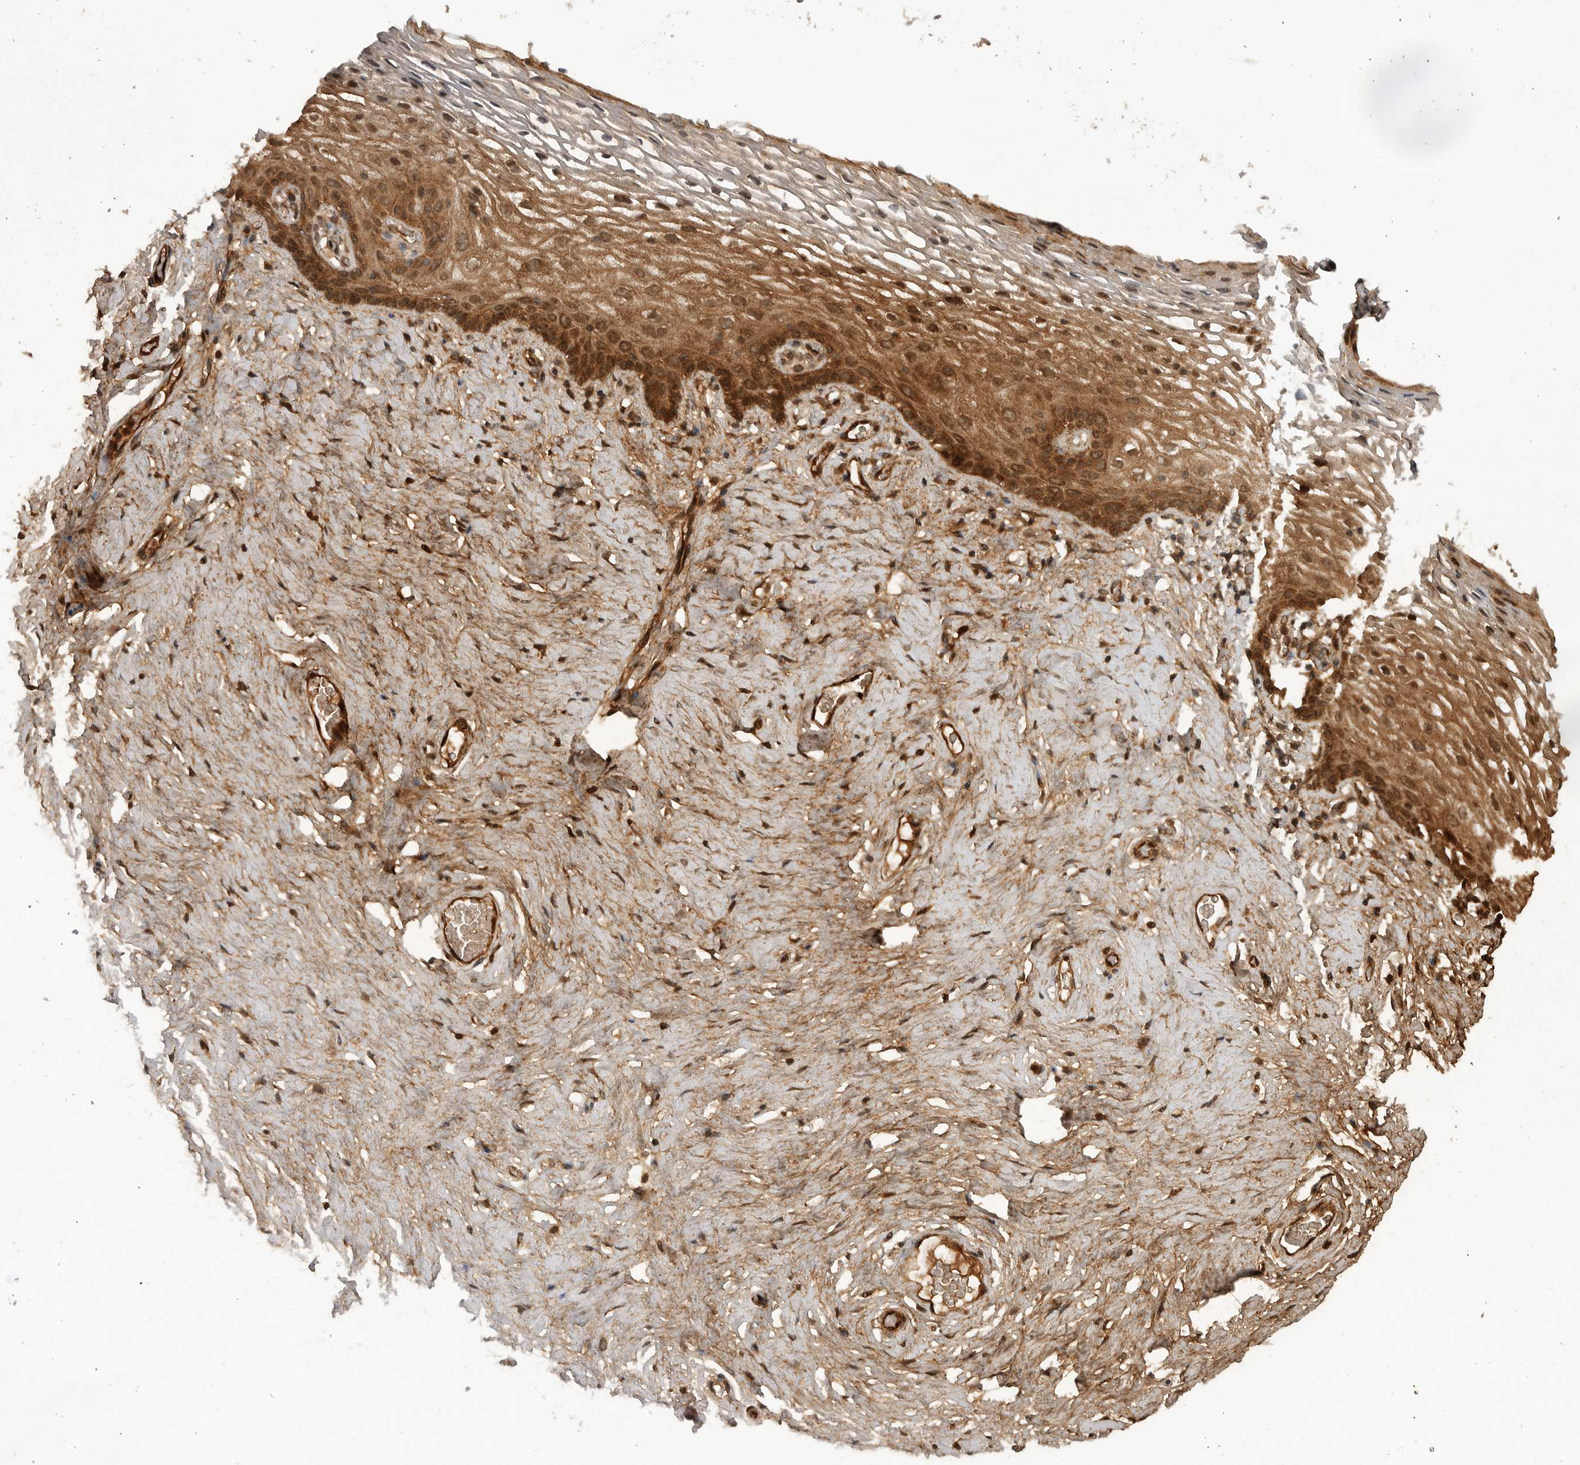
{"staining": {"intensity": "moderate", "quantity": ">75%", "location": "cytoplasmic/membranous"}, "tissue": "vagina", "cell_type": "Squamous epithelial cells", "image_type": "normal", "snomed": [{"axis": "morphology", "description": "Normal tissue, NOS"}, {"axis": "morphology", "description": "Adenocarcinoma, NOS"}, {"axis": "topography", "description": "Rectum"}, {"axis": "topography", "description": "Vagina"}], "caption": "Vagina stained with IHC reveals moderate cytoplasmic/membranous staining in about >75% of squamous epithelial cells. (DAB (3,3'-diaminobenzidine) IHC with brightfield microscopy, high magnification).", "gene": "PRDX4", "patient": {"sex": "female", "age": 71}}